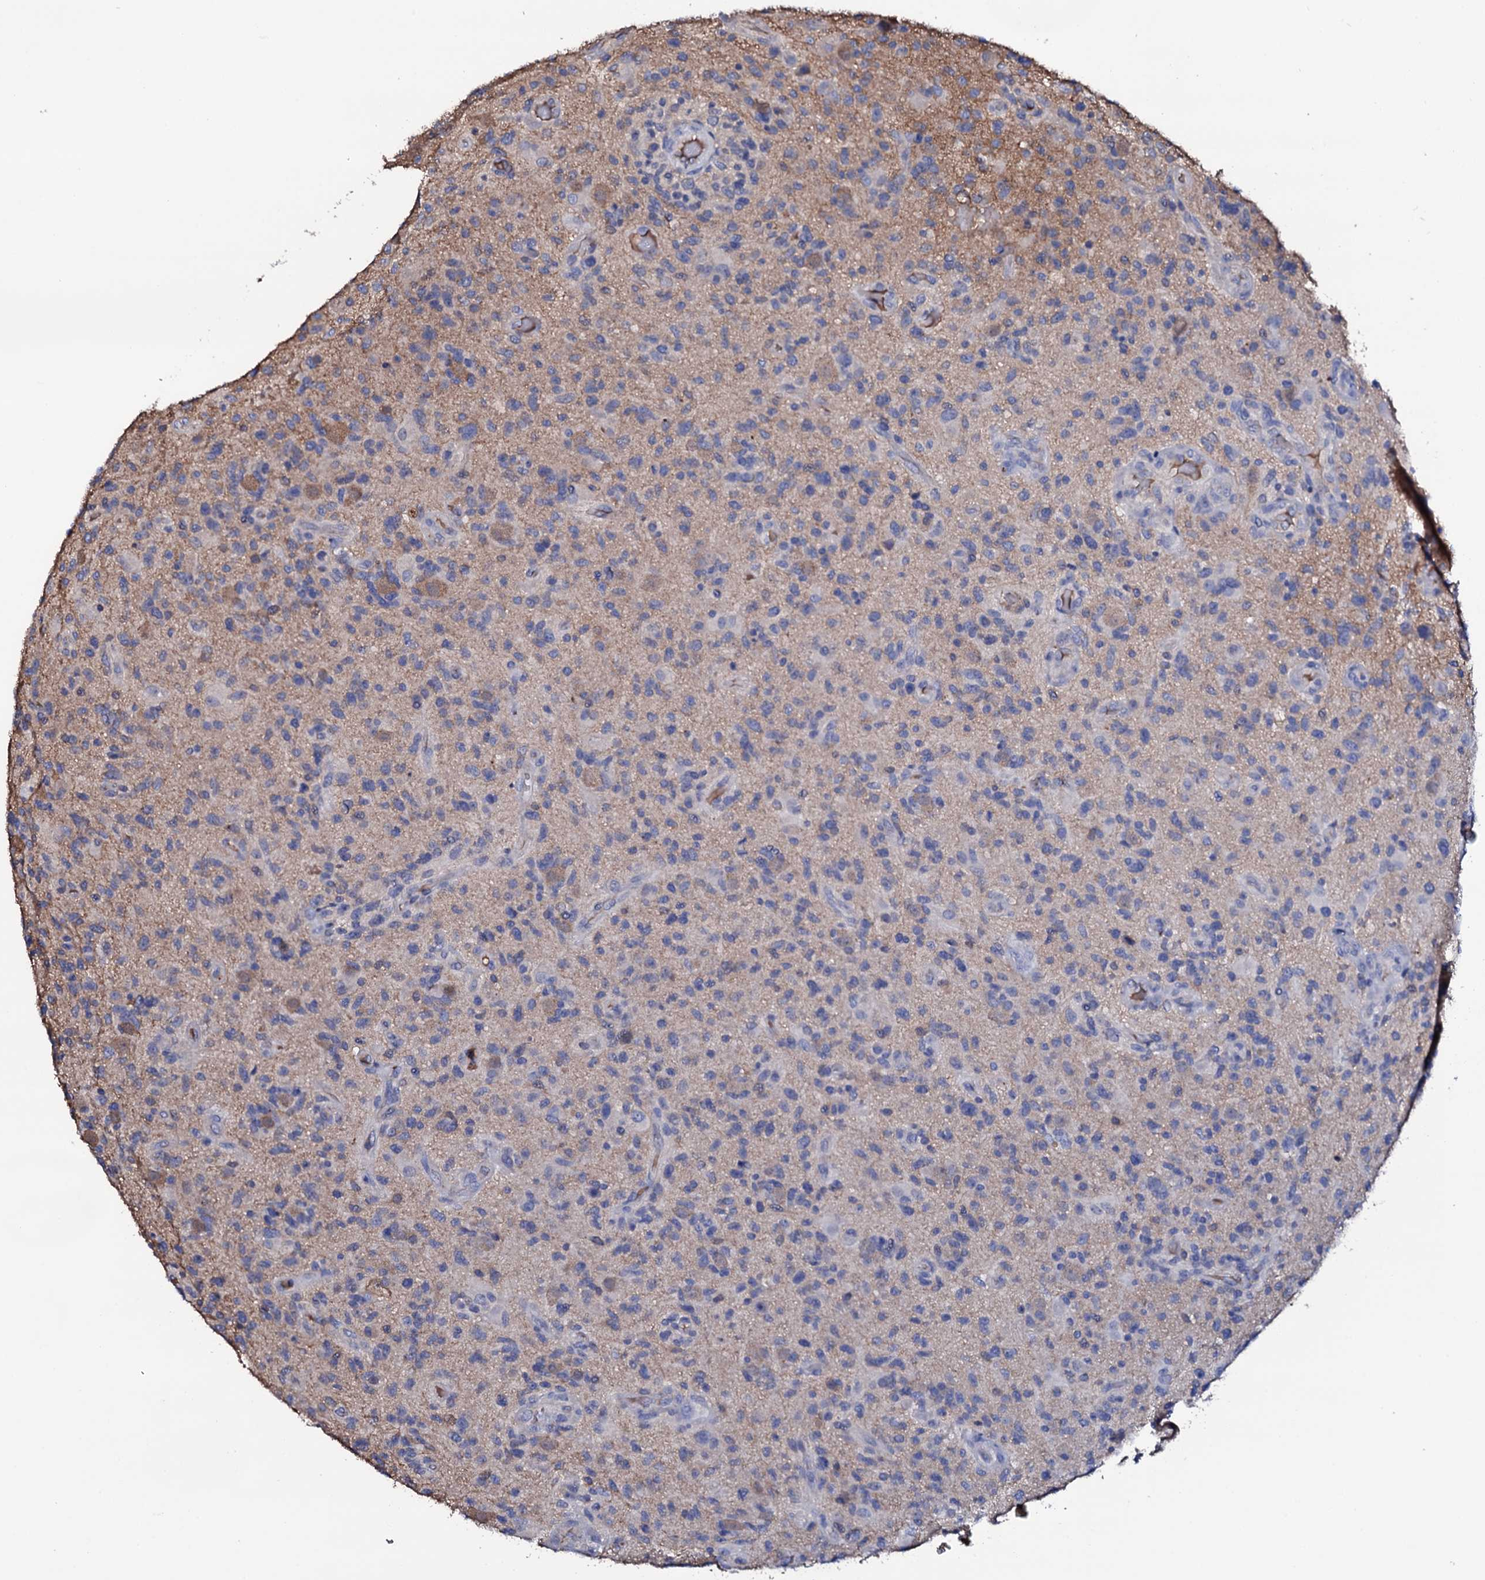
{"staining": {"intensity": "negative", "quantity": "none", "location": "none"}, "tissue": "glioma", "cell_type": "Tumor cells", "image_type": "cancer", "snomed": [{"axis": "morphology", "description": "Glioma, malignant, High grade"}, {"axis": "topography", "description": "Brain"}], "caption": "An immunohistochemistry image of high-grade glioma (malignant) is shown. There is no staining in tumor cells of high-grade glioma (malignant).", "gene": "TCAF2", "patient": {"sex": "male", "age": 47}}